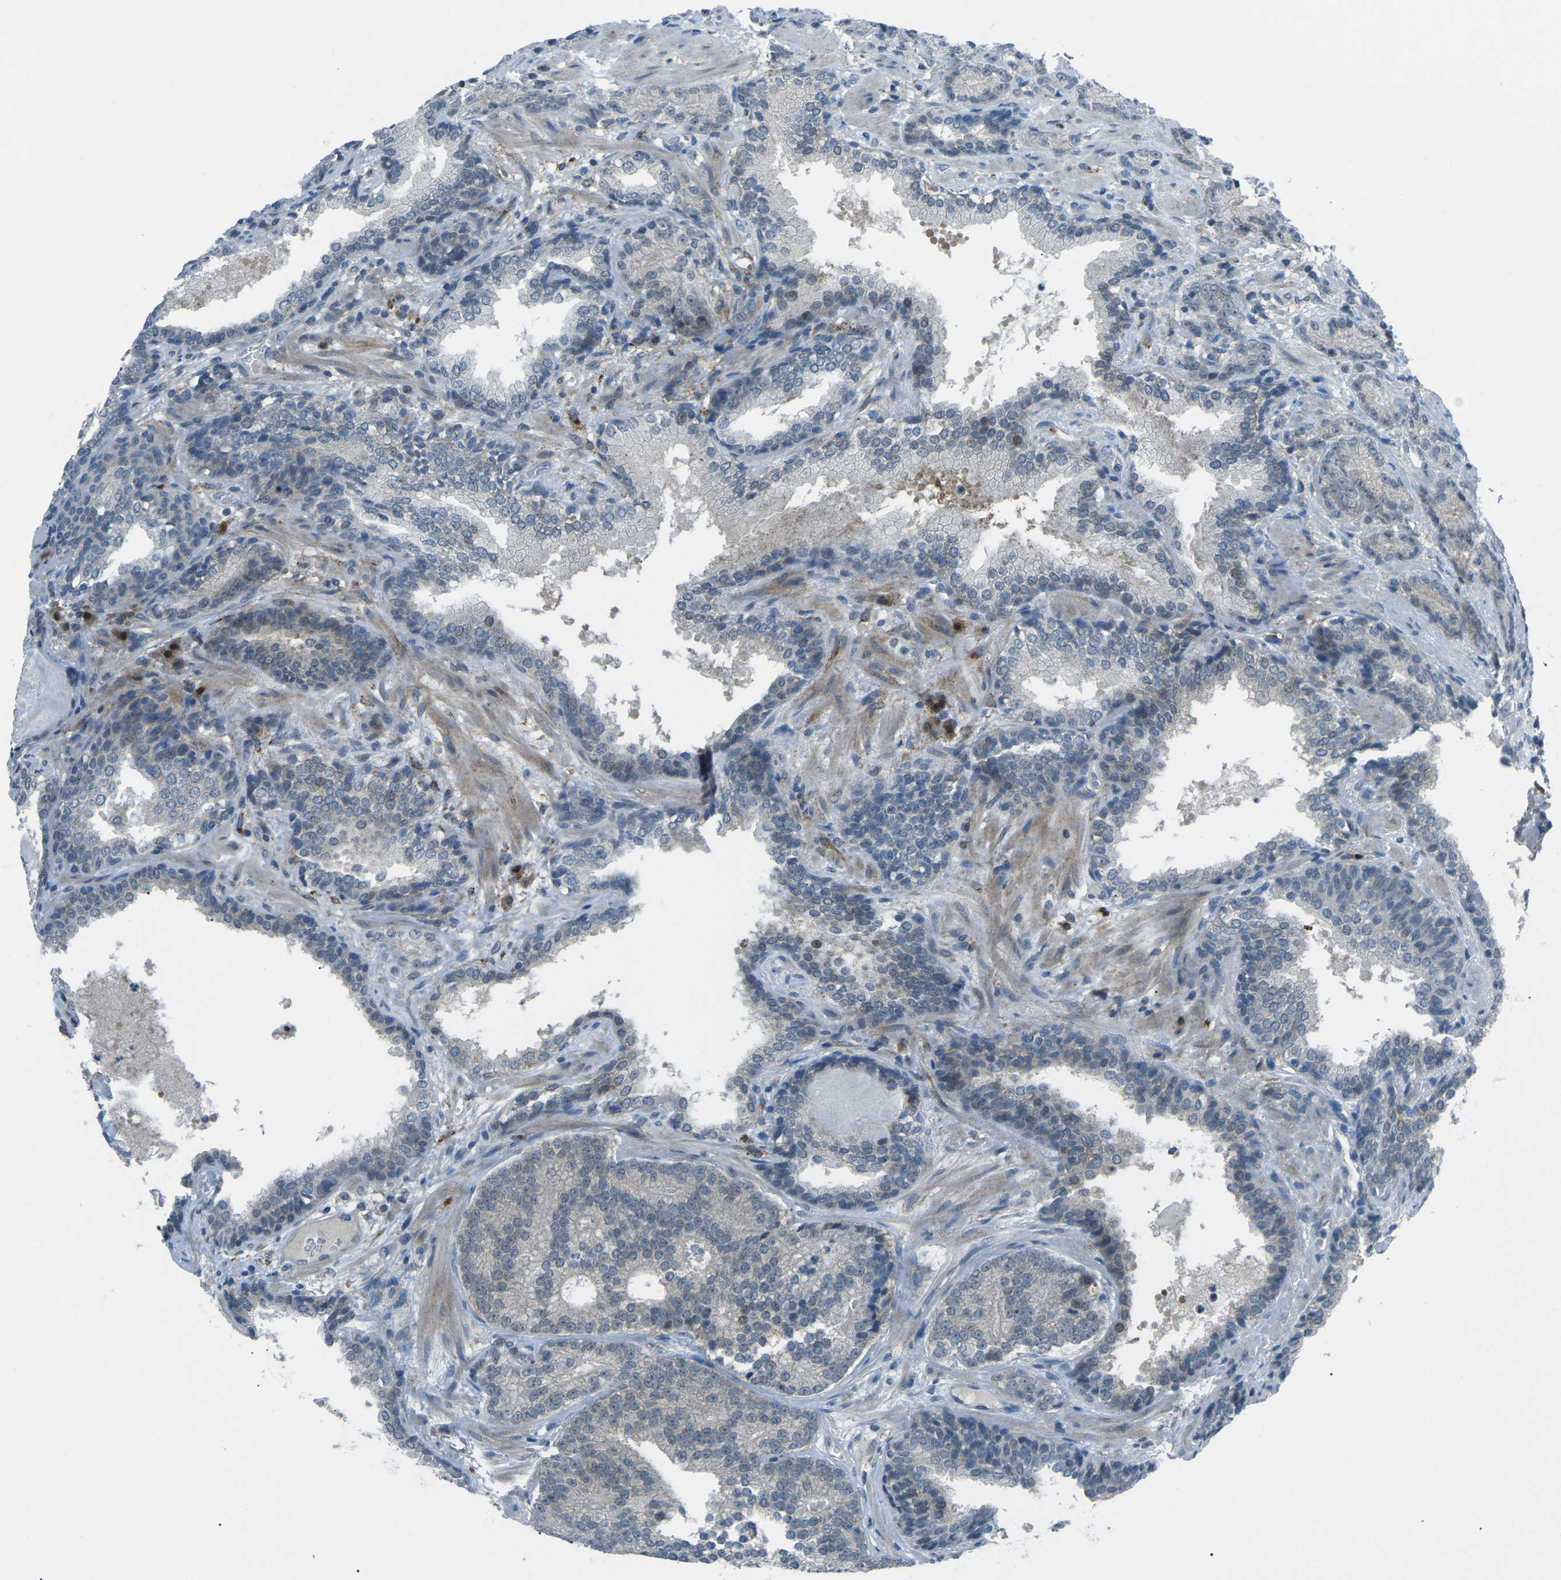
{"staining": {"intensity": "weak", "quantity": "<25%", "location": "cytoplasmic/membranous,nuclear"}, "tissue": "prostate cancer", "cell_type": "Tumor cells", "image_type": "cancer", "snomed": [{"axis": "morphology", "description": "Adenocarcinoma, High grade"}, {"axis": "topography", "description": "Prostate"}], "caption": "A photomicrograph of human prostate cancer is negative for staining in tumor cells.", "gene": "PRKCA", "patient": {"sex": "male", "age": 61}}